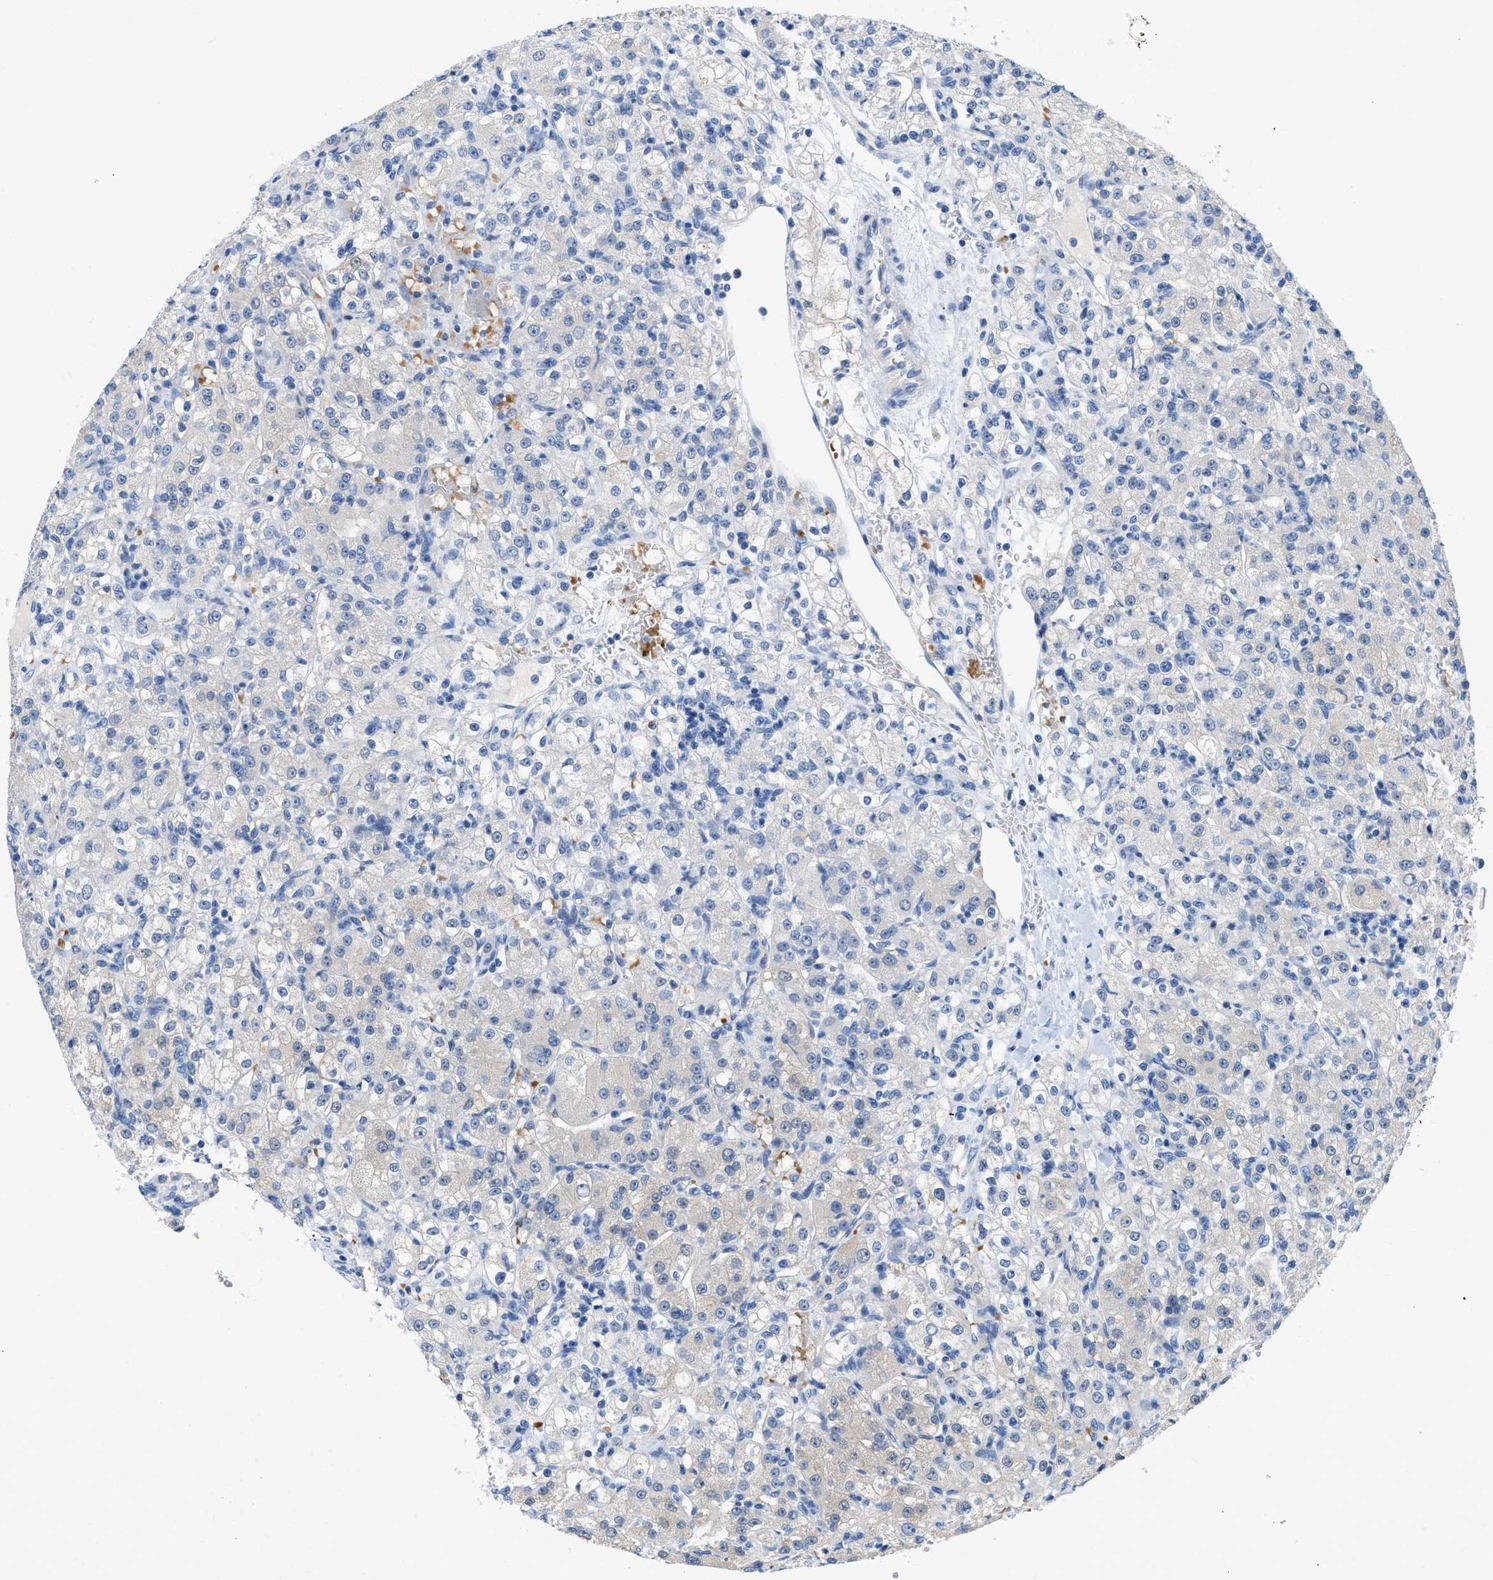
{"staining": {"intensity": "negative", "quantity": "none", "location": "none"}, "tissue": "renal cancer", "cell_type": "Tumor cells", "image_type": "cancer", "snomed": [{"axis": "morphology", "description": "Normal tissue, NOS"}, {"axis": "morphology", "description": "Adenocarcinoma, NOS"}, {"axis": "topography", "description": "Kidney"}], "caption": "IHC of human renal adenocarcinoma demonstrates no positivity in tumor cells.", "gene": "BPGM", "patient": {"sex": "male", "age": 61}}